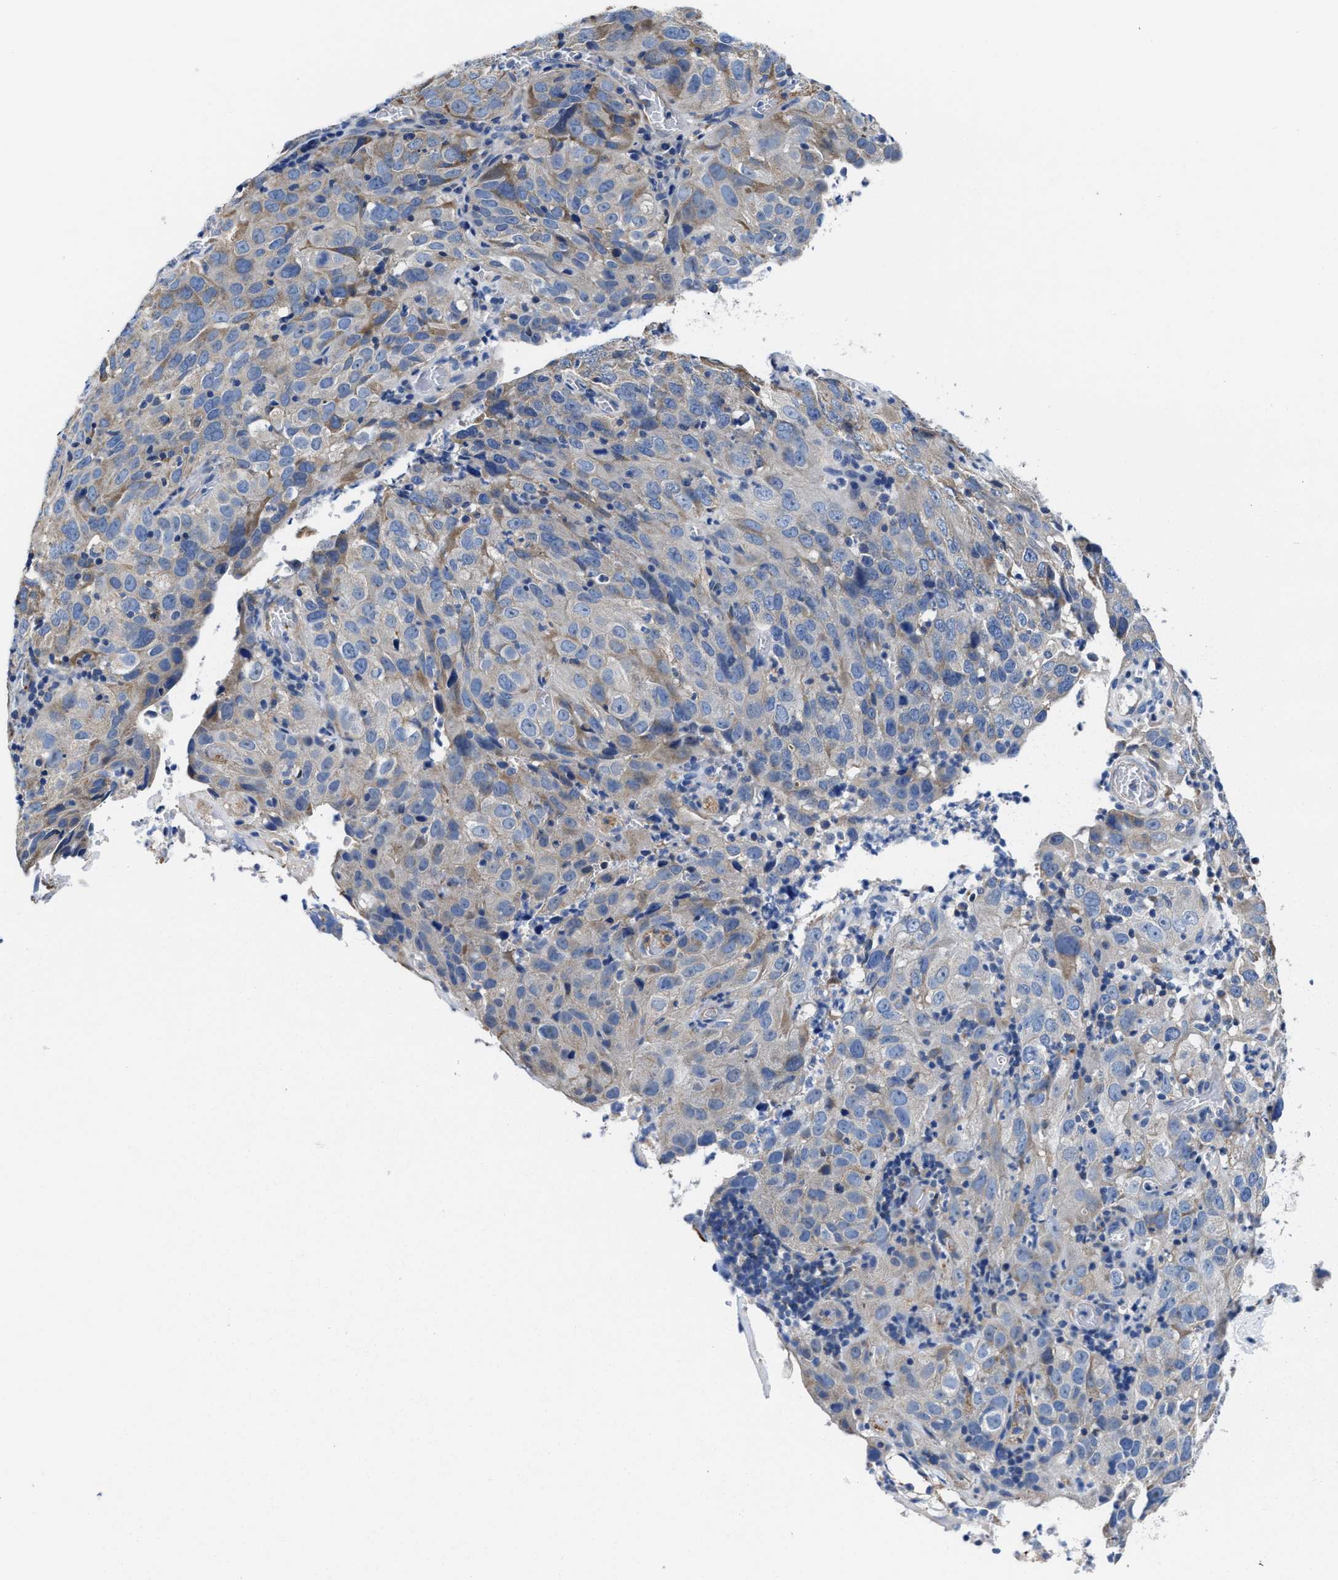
{"staining": {"intensity": "weak", "quantity": "<25%", "location": "cytoplasmic/membranous"}, "tissue": "cervical cancer", "cell_type": "Tumor cells", "image_type": "cancer", "snomed": [{"axis": "morphology", "description": "Squamous cell carcinoma, NOS"}, {"axis": "topography", "description": "Cervix"}], "caption": "There is no significant positivity in tumor cells of squamous cell carcinoma (cervical). (IHC, brightfield microscopy, high magnification).", "gene": "TMEM30A", "patient": {"sex": "female", "age": 32}}